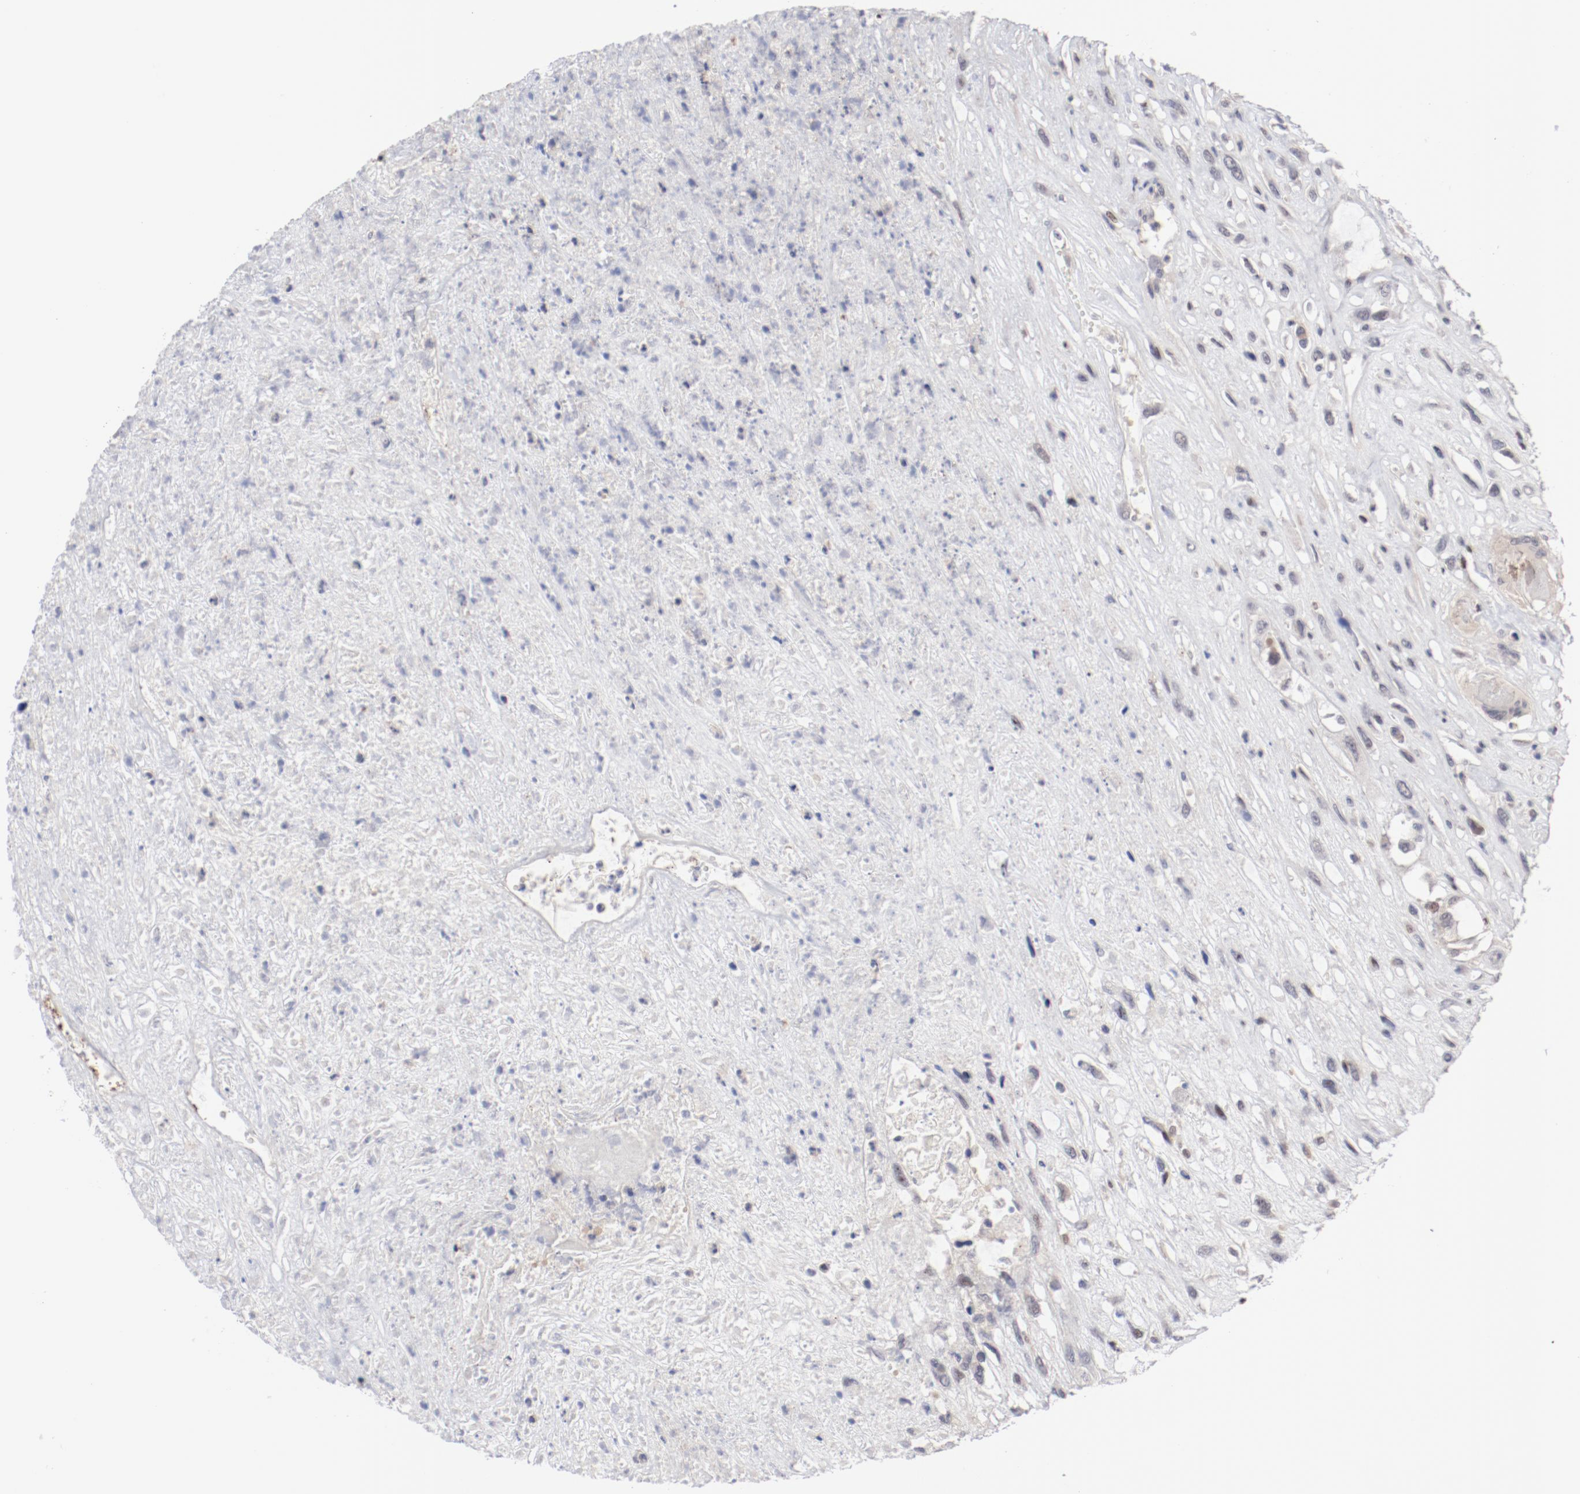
{"staining": {"intensity": "negative", "quantity": "none", "location": "none"}, "tissue": "head and neck cancer", "cell_type": "Tumor cells", "image_type": "cancer", "snomed": [{"axis": "morphology", "description": "Necrosis, NOS"}, {"axis": "morphology", "description": "Neoplasm, malignant, NOS"}, {"axis": "topography", "description": "Salivary gland"}, {"axis": "topography", "description": "Head-Neck"}], "caption": "This histopathology image is of head and neck cancer (neoplasm (malignant)) stained with immunohistochemistry to label a protein in brown with the nuclei are counter-stained blue. There is no staining in tumor cells.", "gene": "FSCB", "patient": {"sex": "male", "age": 43}}